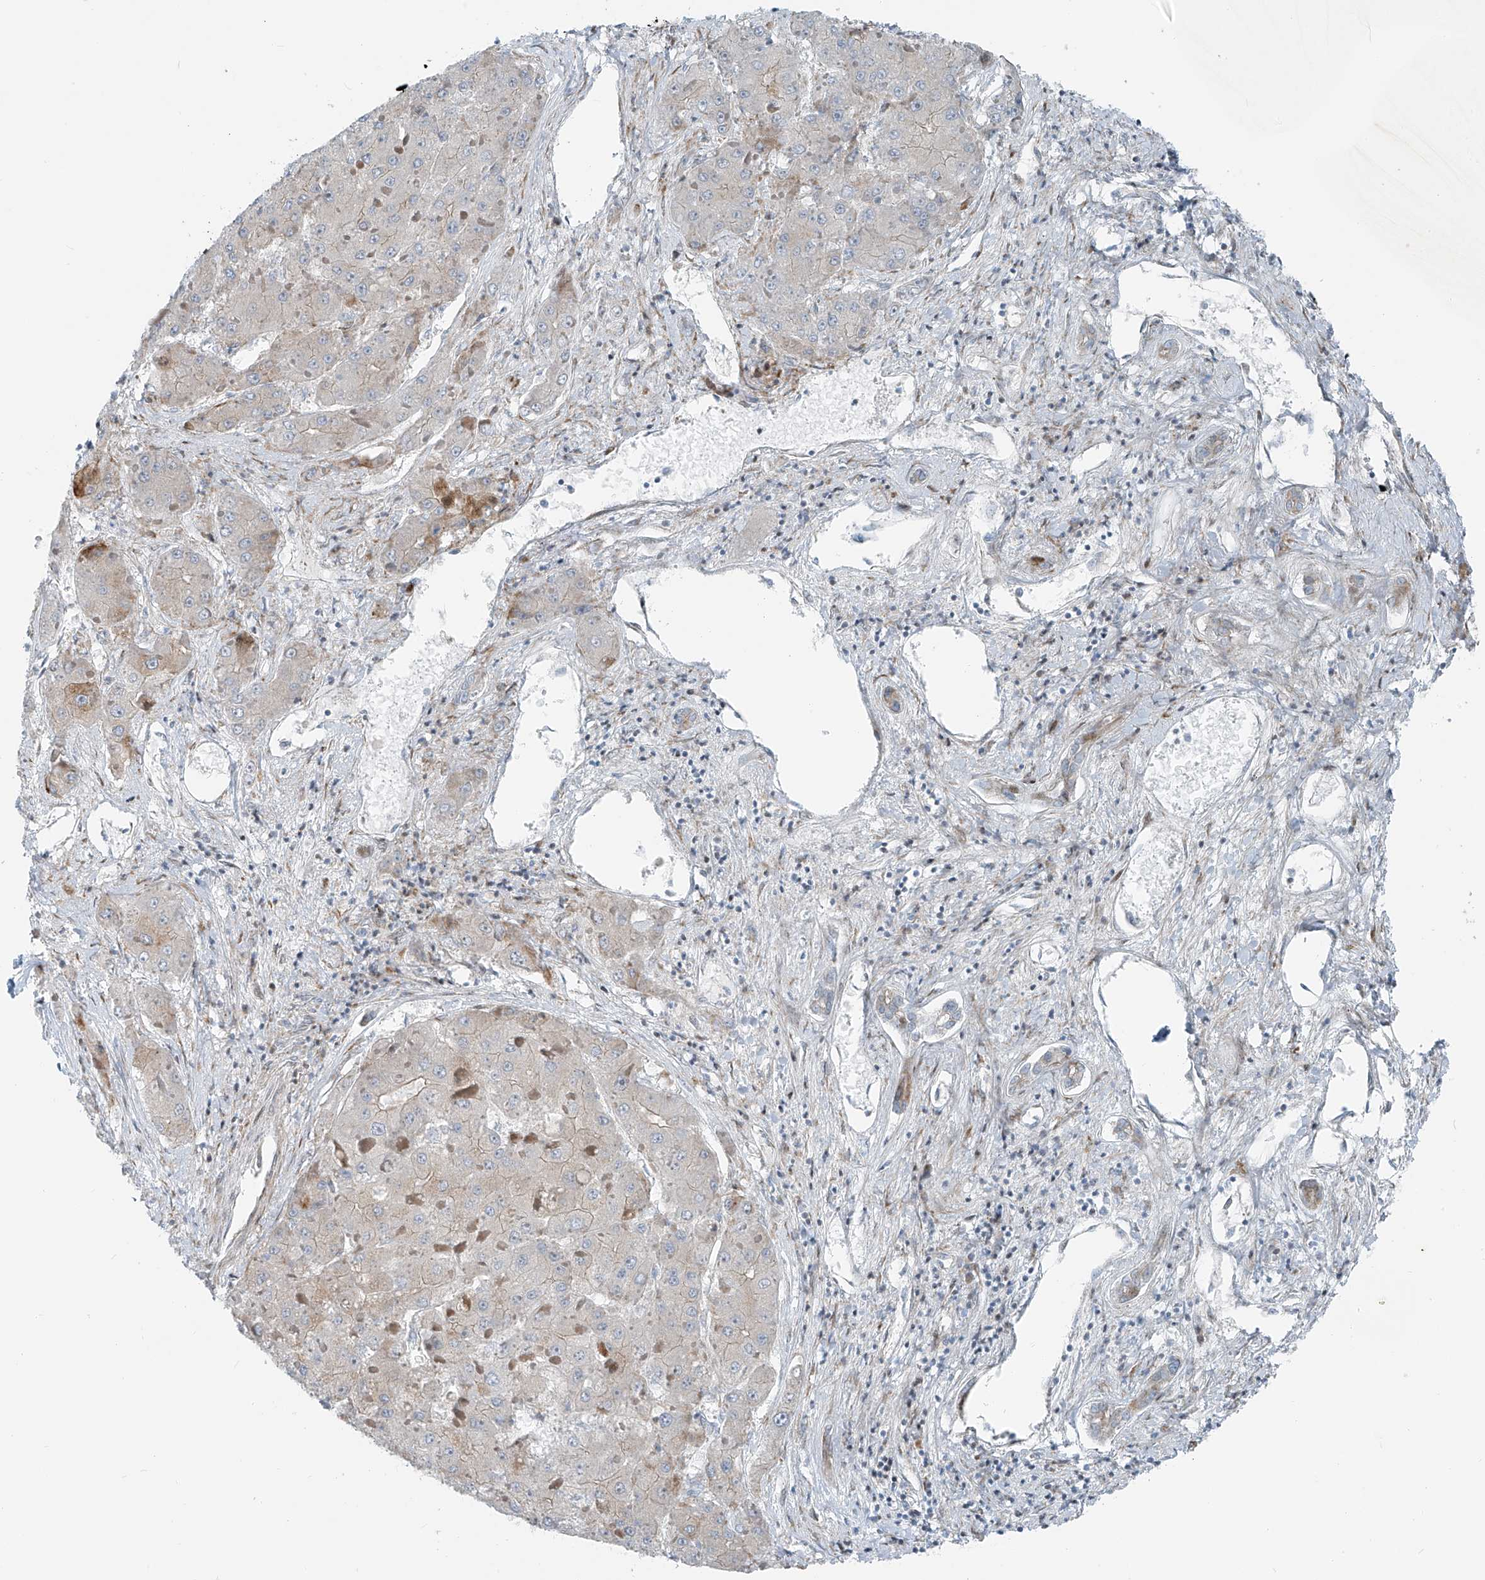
{"staining": {"intensity": "negative", "quantity": "none", "location": "none"}, "tissue": "liver cancer", "cell_type": "Tumor cells", "image_type": "cancer", "snomed": [{"axis": "morphology", "description": "Carcinoma, Hepatocellular, NOS"}, {"axis": "topography", "description": "Liver"}], "caption": "The photomicrograph displays no significant expression in tumor cells of liver hepatocellular carcinoma.", "gene": "HIC2", "patient": {"sex": "female", "age": 73}}